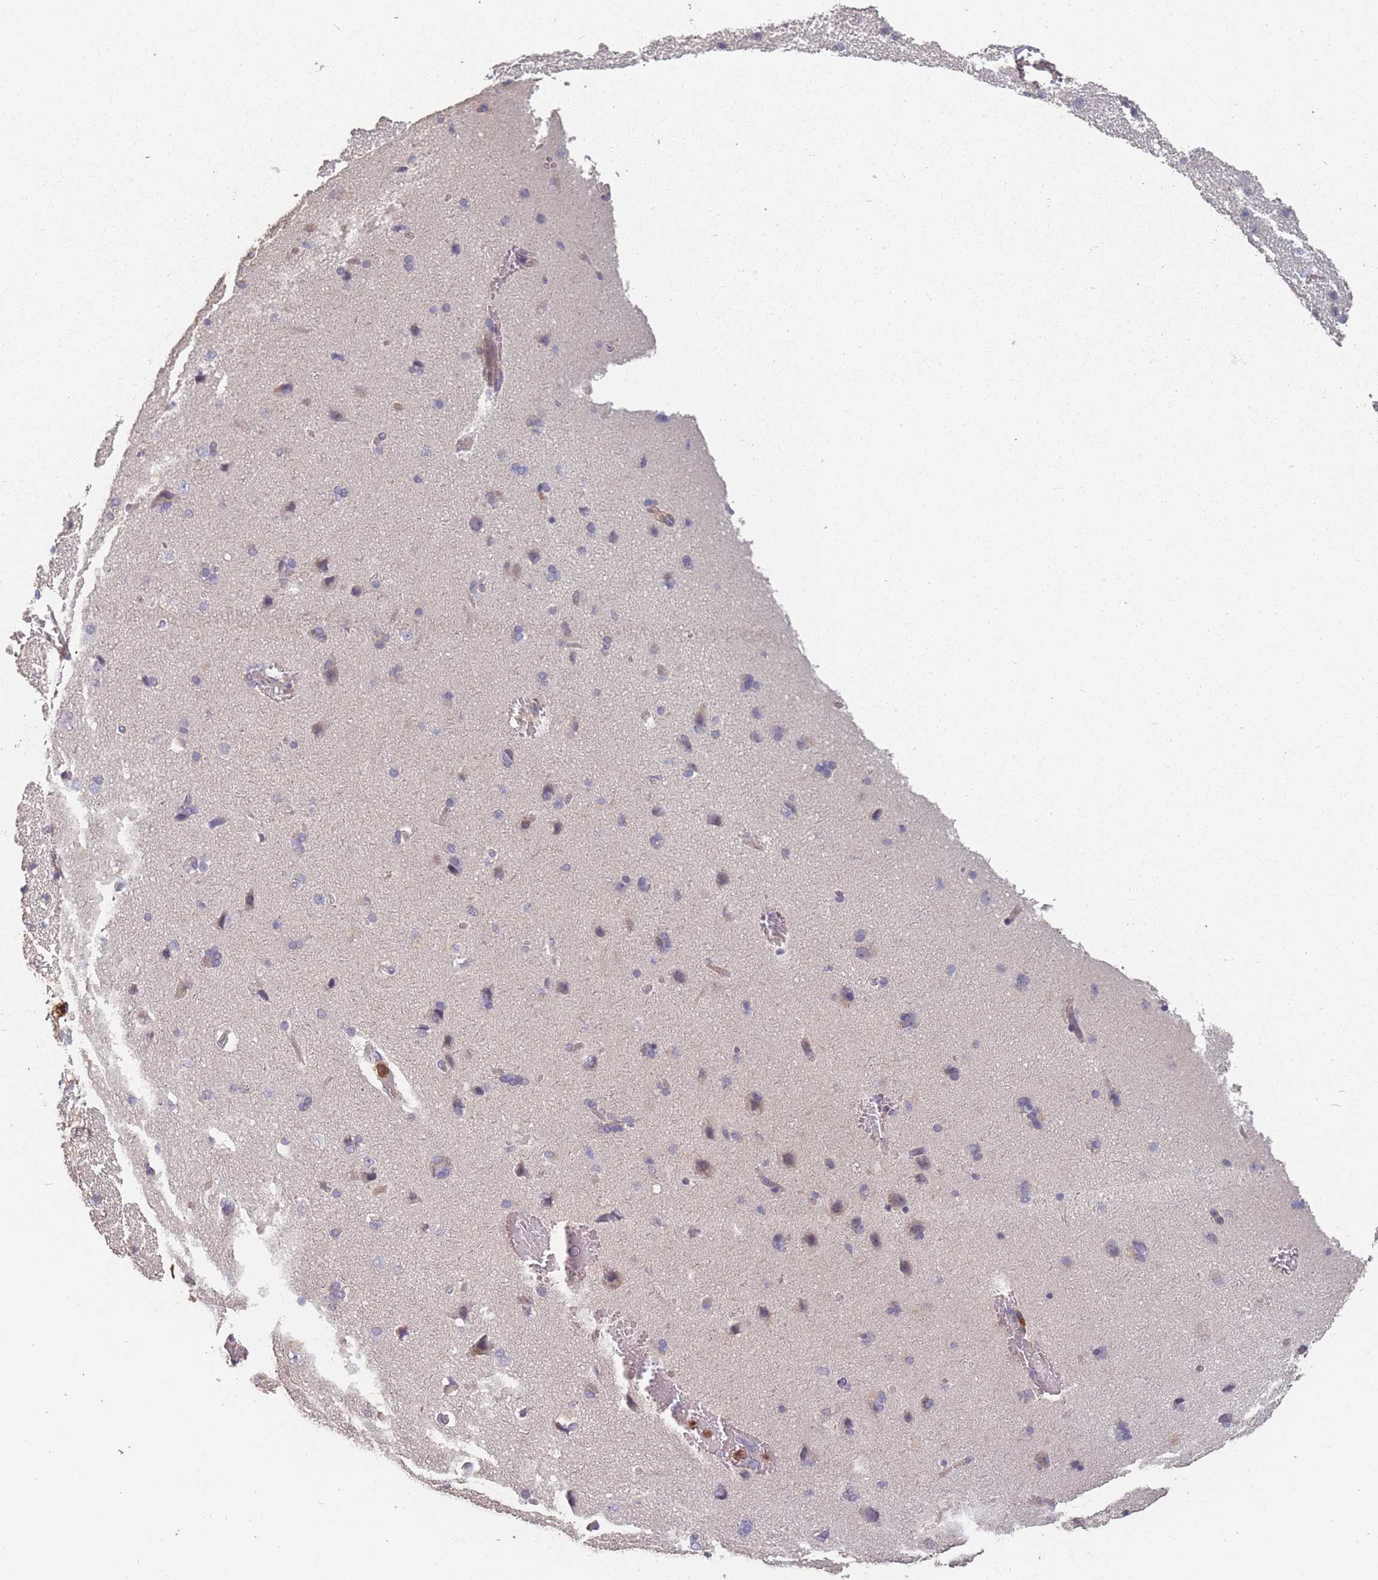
{"staining": {"intensity": "negative", "quantity": "none", "location": "none"}, "tissue": "cerebral cortex", "cell_type": "Endothelial cells", "image_type": "normal", "snomed": [{"axis": "morphology", "description": "Normal tissue, NOS"}, {"axis": "topography", "description": "Cerebral cortex"}], "caption": "This micrograph is of normal cerebral cortex stained with immunohistochemistry to label a protein in brown with the nuclei are counter-stained blue. There is no staining in endothelial cells.", "gene": "BST1", "patient": {"sex": "male", "age": 62}}